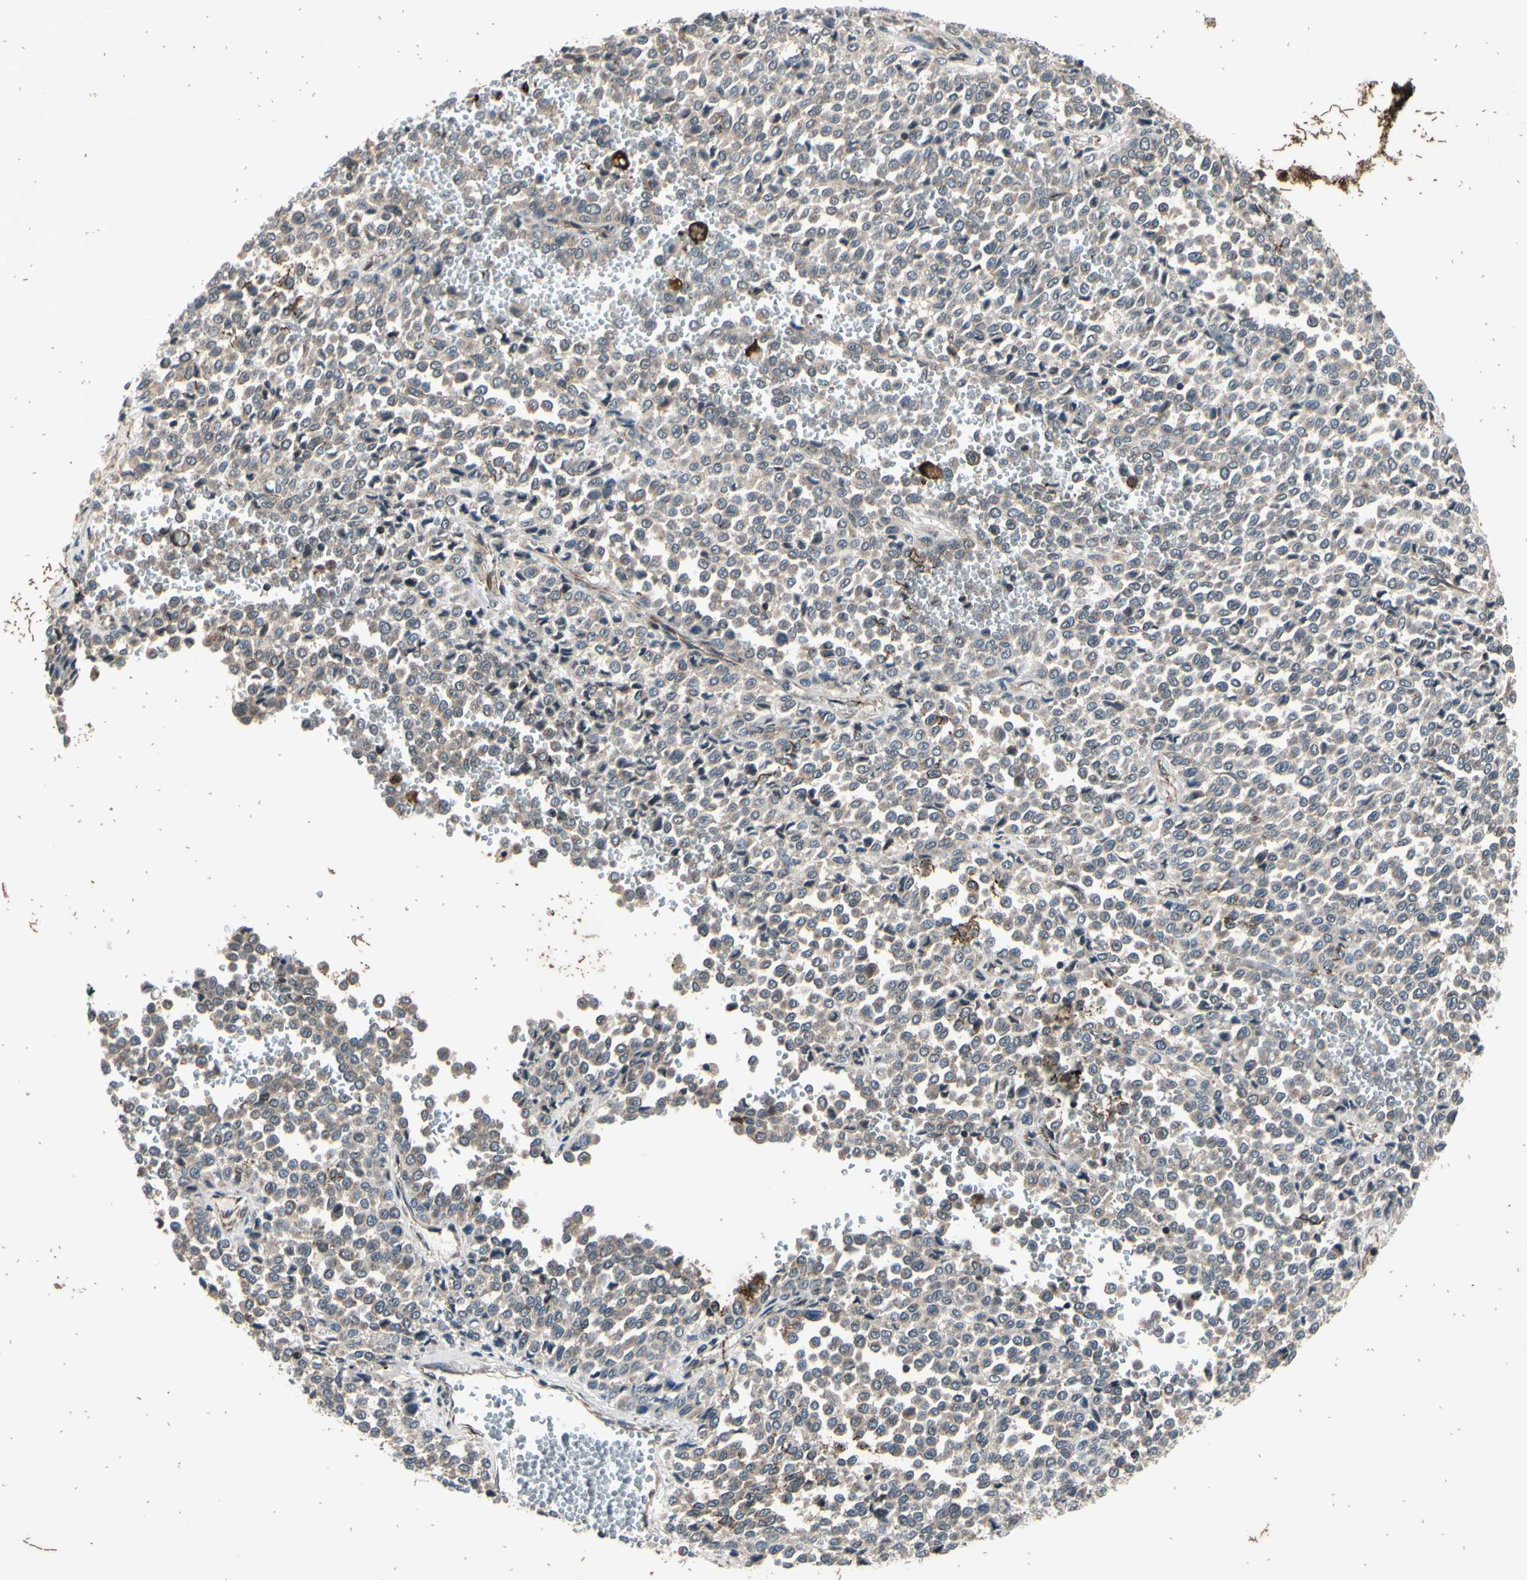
{"staining": {"intensity": "weak", "quantity": ">75%", "location": "cytoplasmic/membranous"}, "tissue": "melanoma", "cell_type": "Tumor cells", "image_type": "cancer", "snomed": [{"axis": "morphology", "description": "Malignant melanoma, Metastatic site"}, {"axis": "topography", "description": "Pancreas"}], "caption": "Melanoma stained for a protein (brown) demonstrates weak cytoplasmic/membranous positive staining in approximately >75% of tumor cells.", "gene": "MBTPS2", "patient": {"sex": "female", "age": 30}}